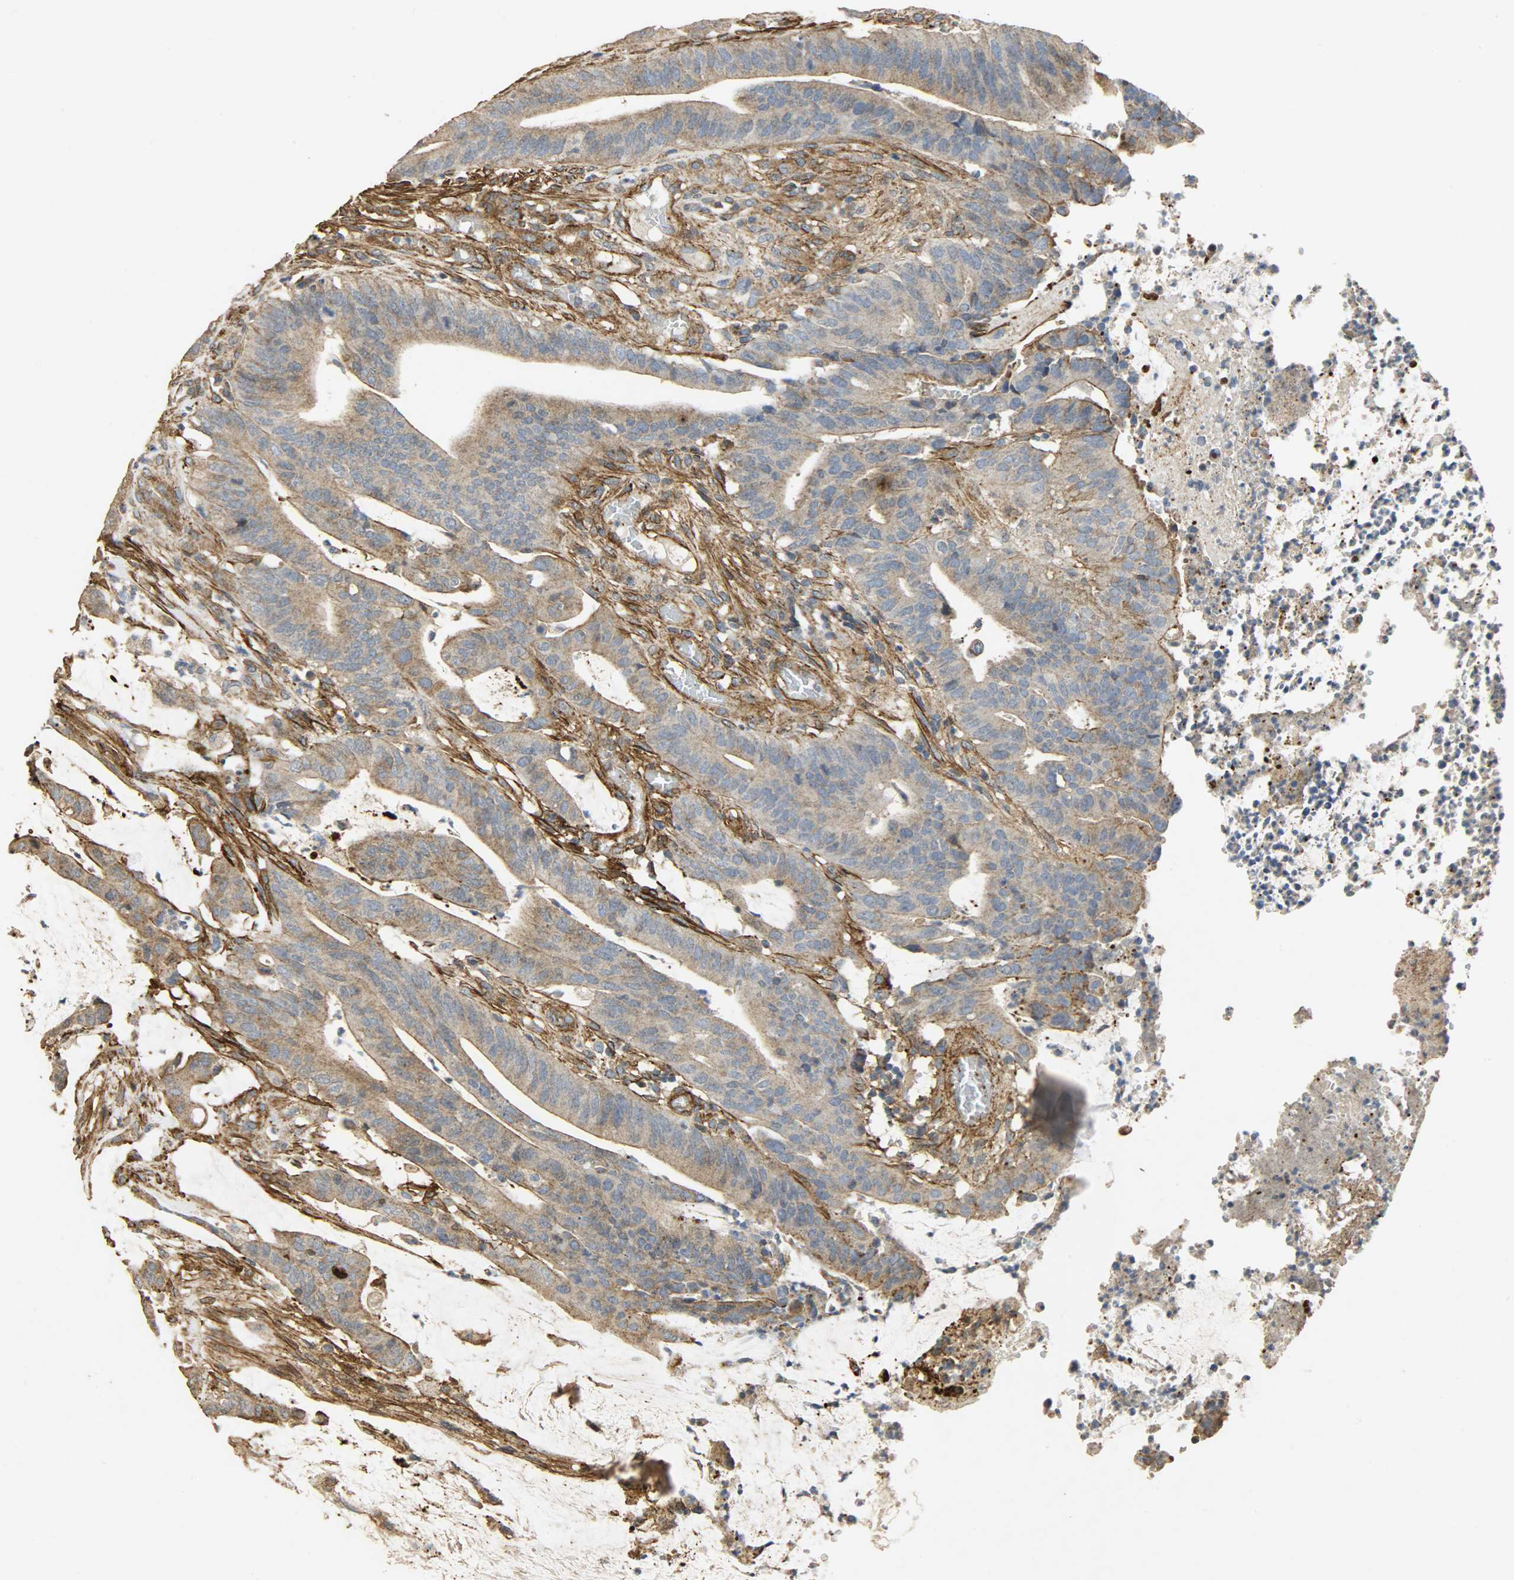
{"staining": {"intensity": "weak", "quantity": ">75%", "location": "cytoplasmic/membranous"}, "tissue": "colorectal cancer", "cell_type": "Tumor cells", "image_type": "cancer", "snomed": [{"axis": "morphology", "description": "Adenocarcinoma, NOS"}, {"axis": "topography", "description": "Rectum"}], "caption": "Immunohistochemistry (IHC) of human adenocarcinoma (colorectal) shows low levels of weak cytoplasmic/membranous expression in approximately >75% of tumor cells.", "gene": "TPM4", "patient": {"sex": "female", "age": 66}}